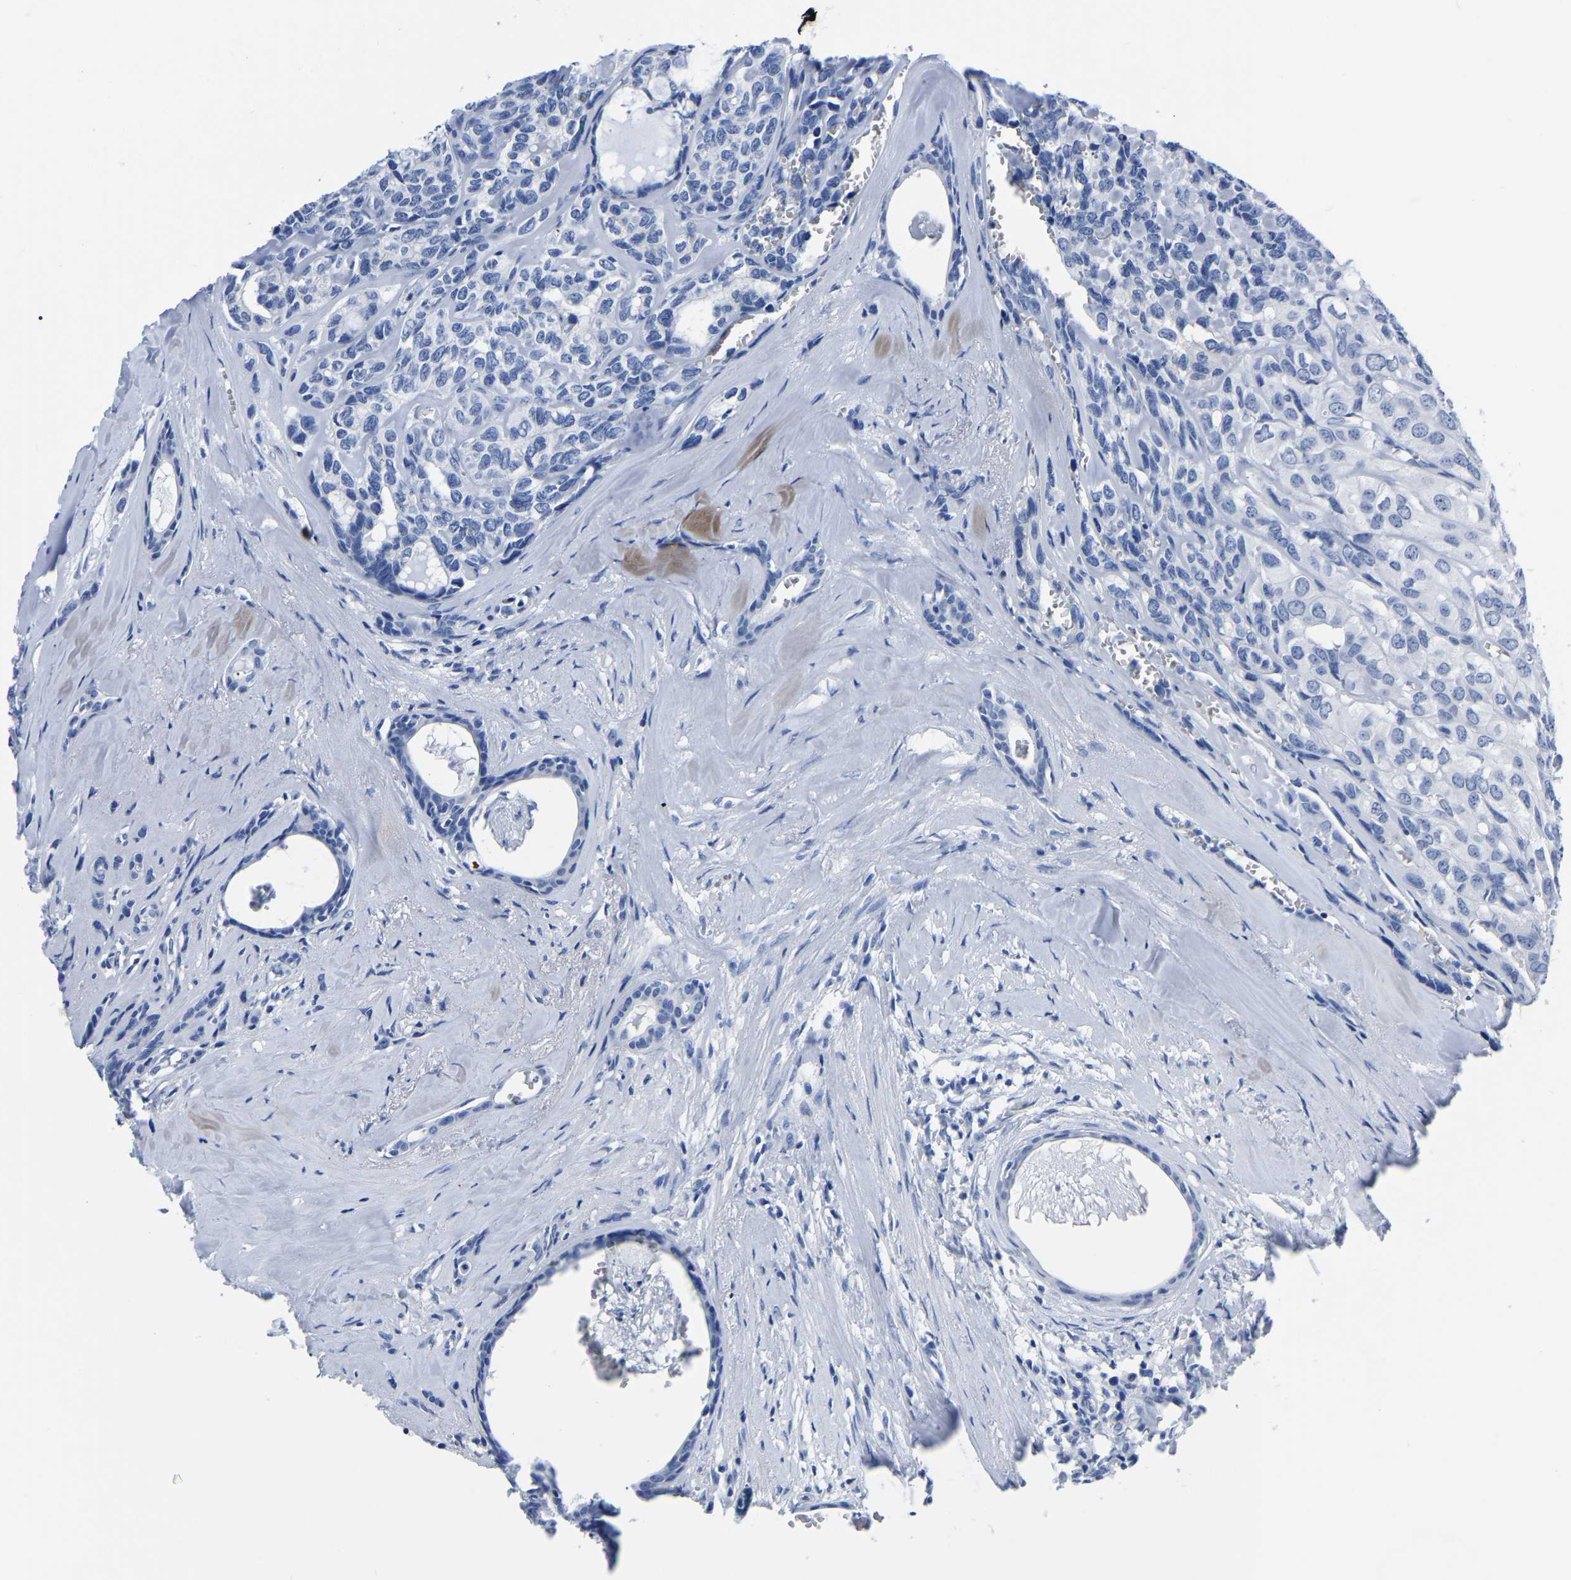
{"staining": {"intensity": "negative", "quantity": "none", "location": "none"}, "tissue": "head and neck cancer", "cell_type": "Tumor cells", "image_type": "cancer", "snomed": [{"axis": "morphology", "description": "Adenocarcinoma, NOS"}, {"axis": "topography", "description": "Salivary gland, NOS"}, {"axis": "topography", "description": "Head-Neck"}], "caption": "IHC histopathology image of head and neck cancer stained for a protein (brown), which displays no staining in tumor cells.", "gene": "IMPG2", "patient": {"sex": "female", "age": 76}}